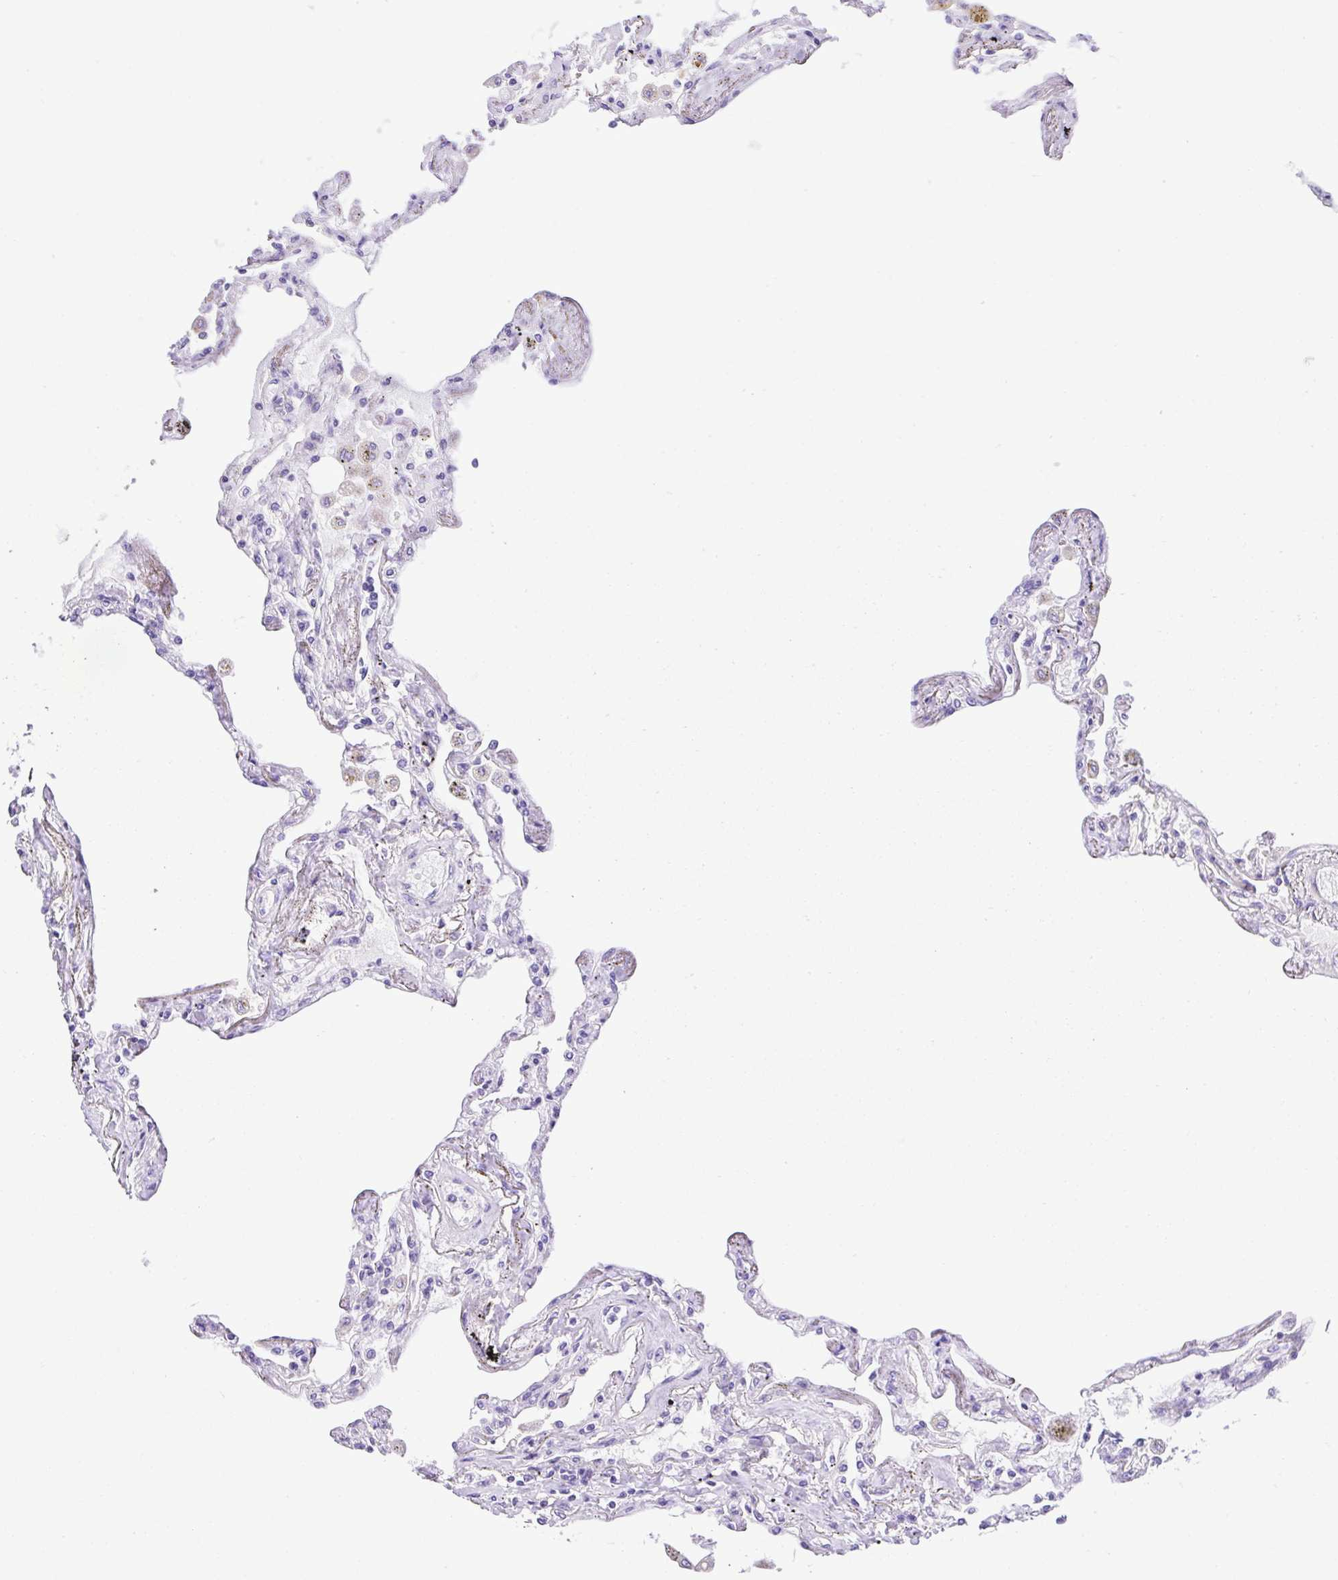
{"staining": {"intensity": "negative", "quantity": "none", "location": "none"}, "tissue": "lung", "cell_type": "Alveolar cells", "image_type": "normal", "snomed": [{"axis": "morphology", "description": "Normal tissue, NOS"}, {"axis": "morphology", "description": "Adenocarcinoma, NOS"}, {"axis": "topography", "description": "Cartilage tissue"}, {"axis": "topography", "description": "Lung"}], "caption": "This is a histopathology image of IHC staining of unremarkable lung, which shows no staining in alveolar cells. Nuclei are stained in blue.", "gene": "SYT1", "patient": {"sex": "female", "age": 67}}